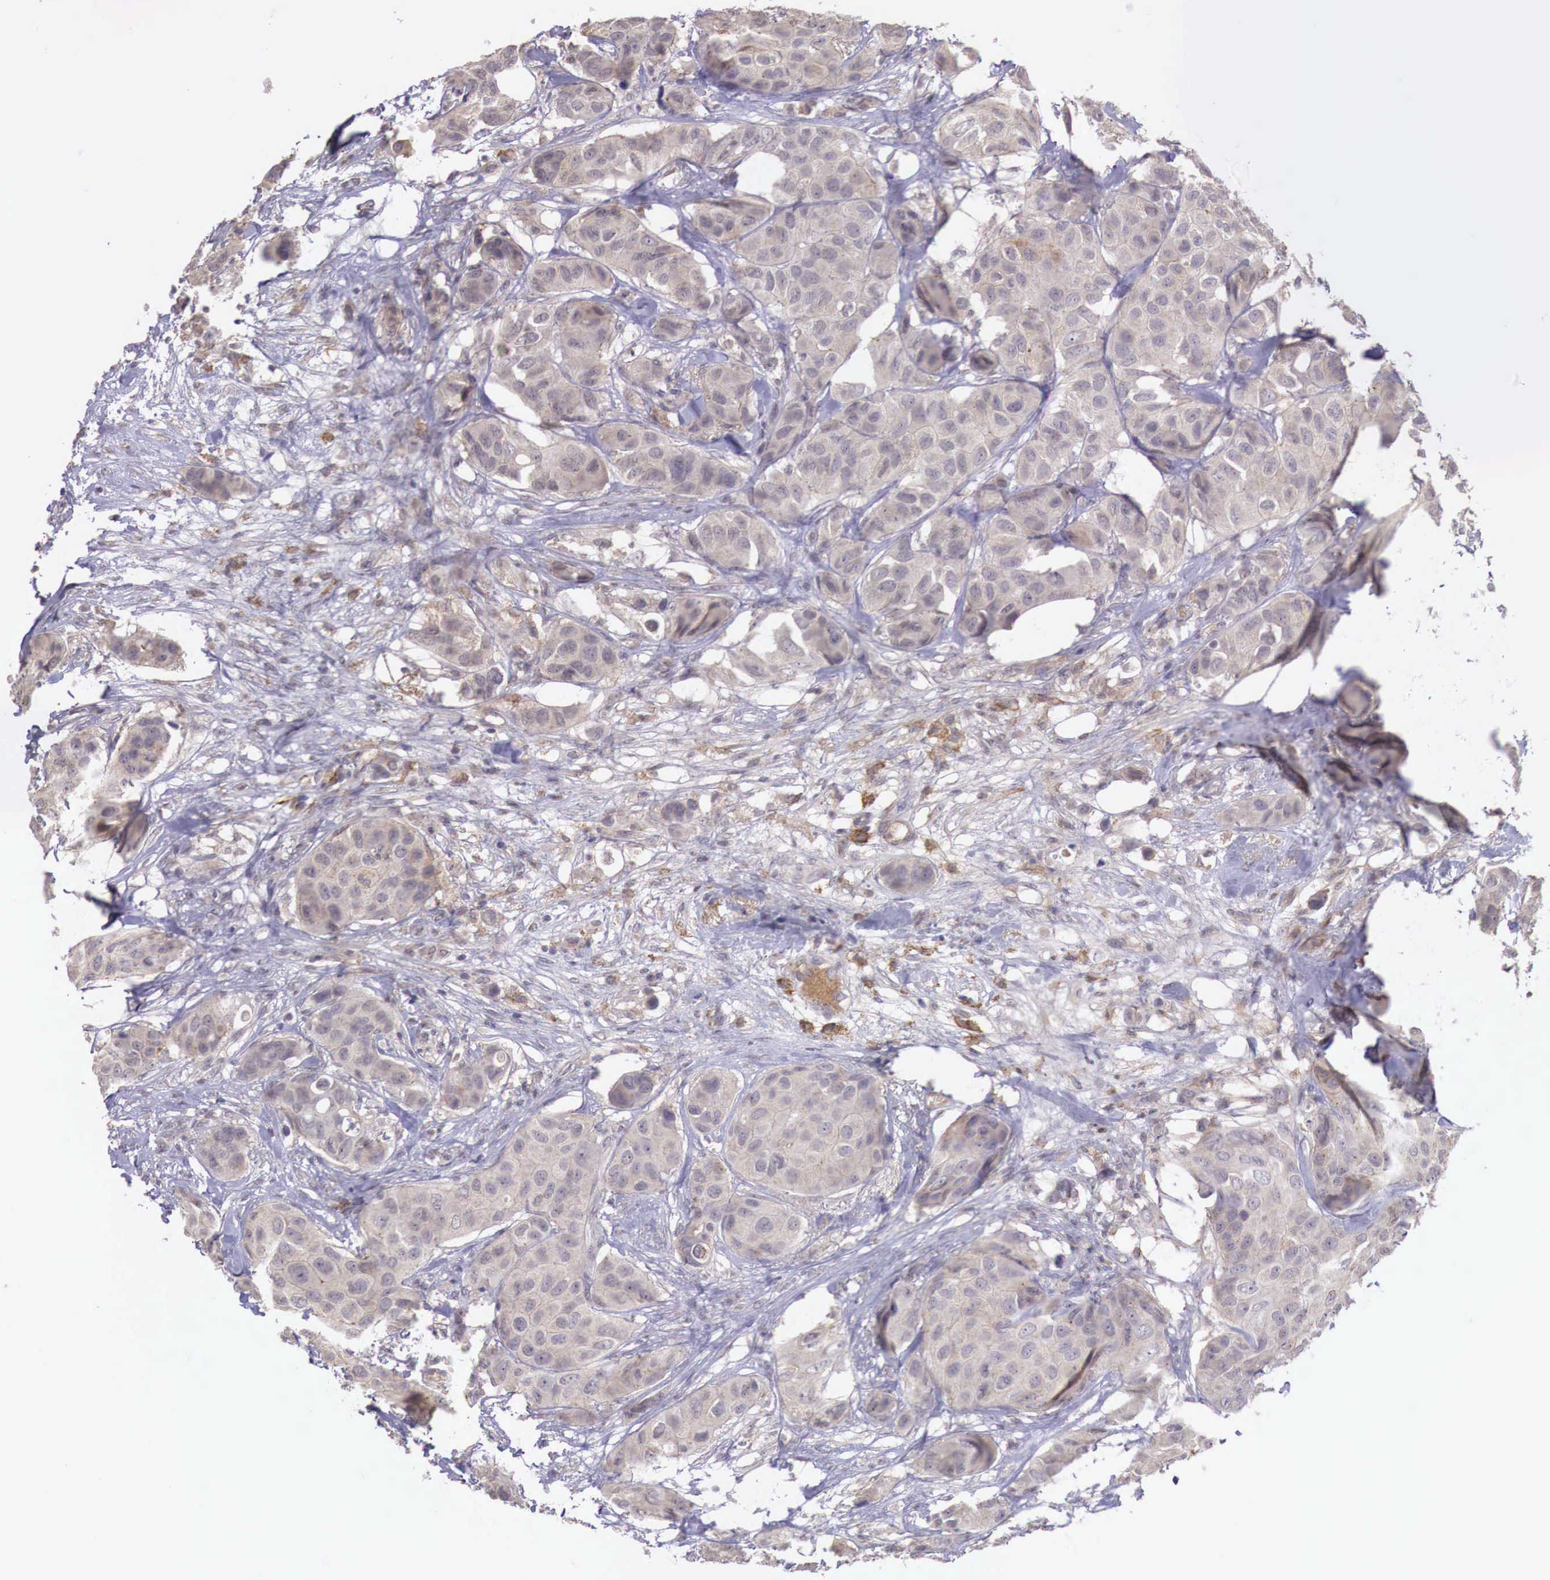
{"staining": {"intensity": "weak", "quantity": "25%-75%", "location": "cytoplasmic/membranous"}, "tissue": "breast cancer", "cell_type": "Tumor cells", "image_type": "cancer", "snomed": [{"axis": "morphology", "description": "Duct carcinoma"}, {"axis": "topography", "description": "Breast"}], "caption": "The histopathology image demonstrates staining of breast cancer, revealing weak cytoplasmic/membranous protein expression (brown color) within tumor cells.", "gene": "CHRDL1", "patient": {"sex": "female", "age": 68}}